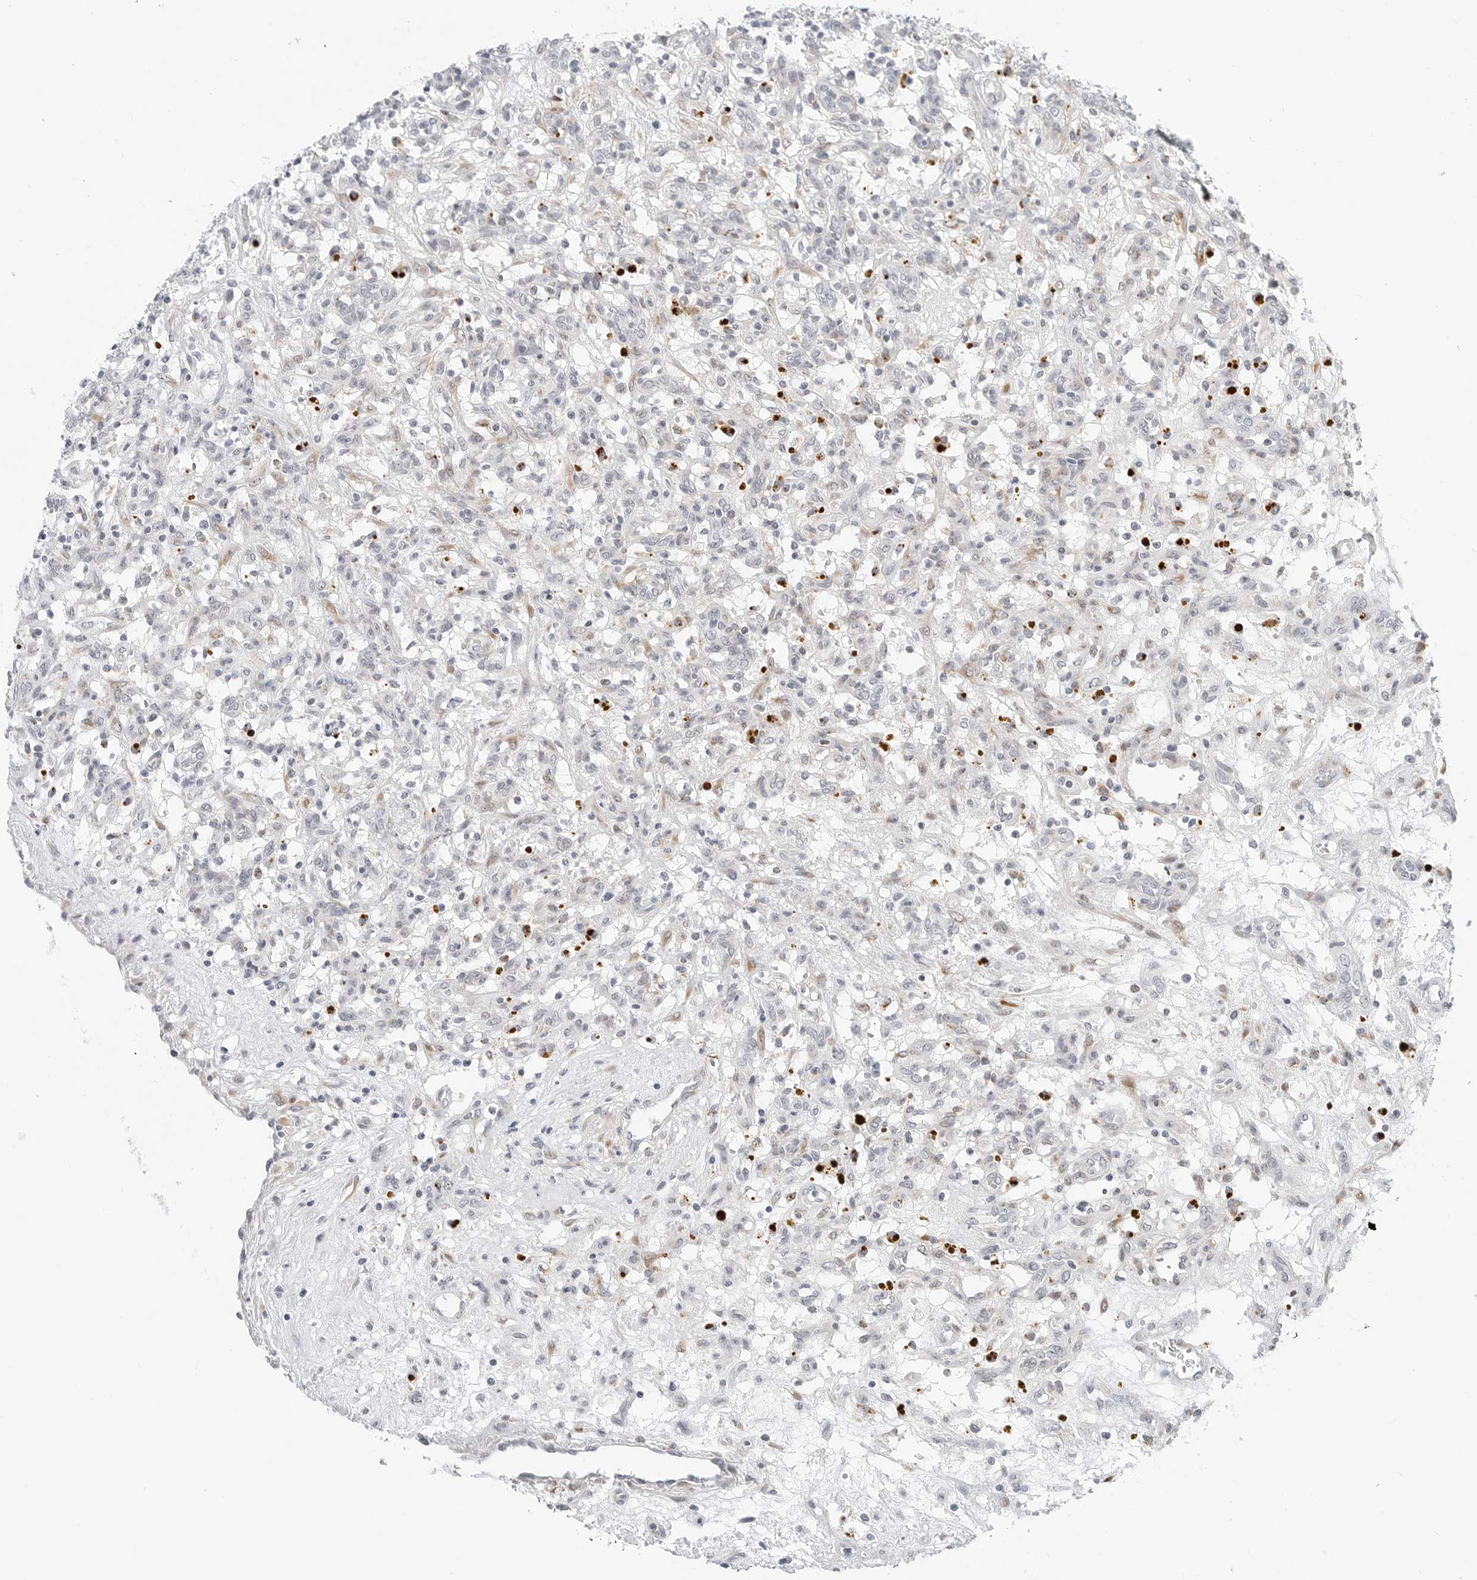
{"staining": {"intensity": "negative", "quantity": "none", "location": "none"}, "tissue": "renal cancer", "cell_type": "Tumor cells", "image_type": "cancer", "snomed": [{"axis": "morphology", "description": "Adenocarcinoma, NOS"}, {"axis": "topography", "description": "Kidney"}], "caption": "Immunohistochemistry (IHC) micrograph of neoplastic tissue: renal cancer (adenocarcinoma) stained with DAB shows no significant protein staining in tumor cells.", "gene": "TSEN2", "patient": {"sex": "female", "age": 57}}